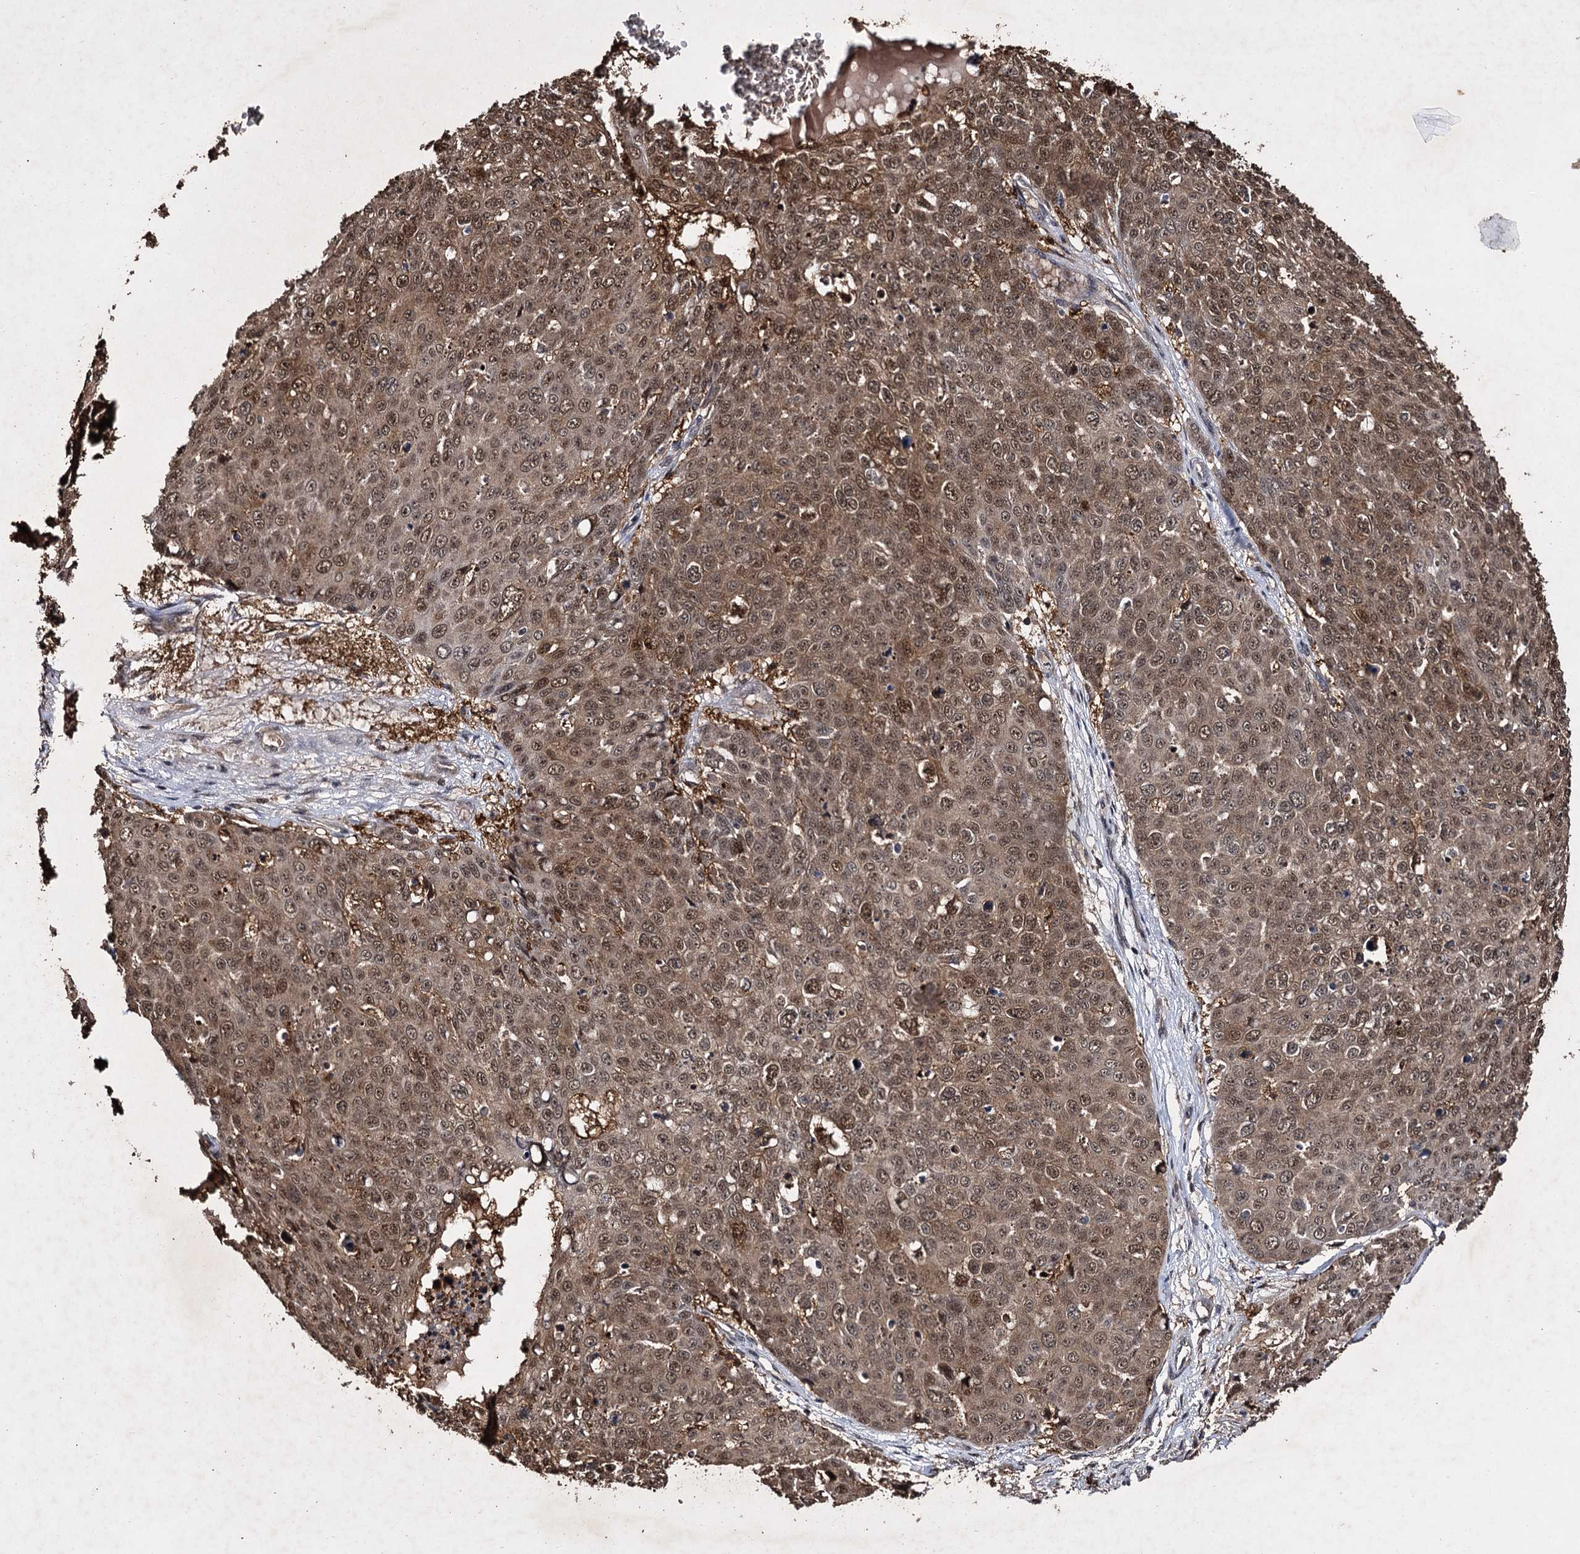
{"staining": {"intensity": "moderate", "quantity": ">75%", "location": "cytoplasmic/membranous,nuclear"}, "tissue": "skin cancer", "cell_type": "Tumor cells", "image_type": "cancer", "snomed": [{"axis": "morphology", "description": "Squamous cell carcinoma, NOS"}, {"axis": "topography", "description": "Skin"}], "caption": "Protein staining of skin cancer tissue displays moderate cytoplasmic/membranous and nuclear staining in about >75% of tumor cells.", "gene": "SLC46A3", "patient": {"sex": "male", "age": 71}}